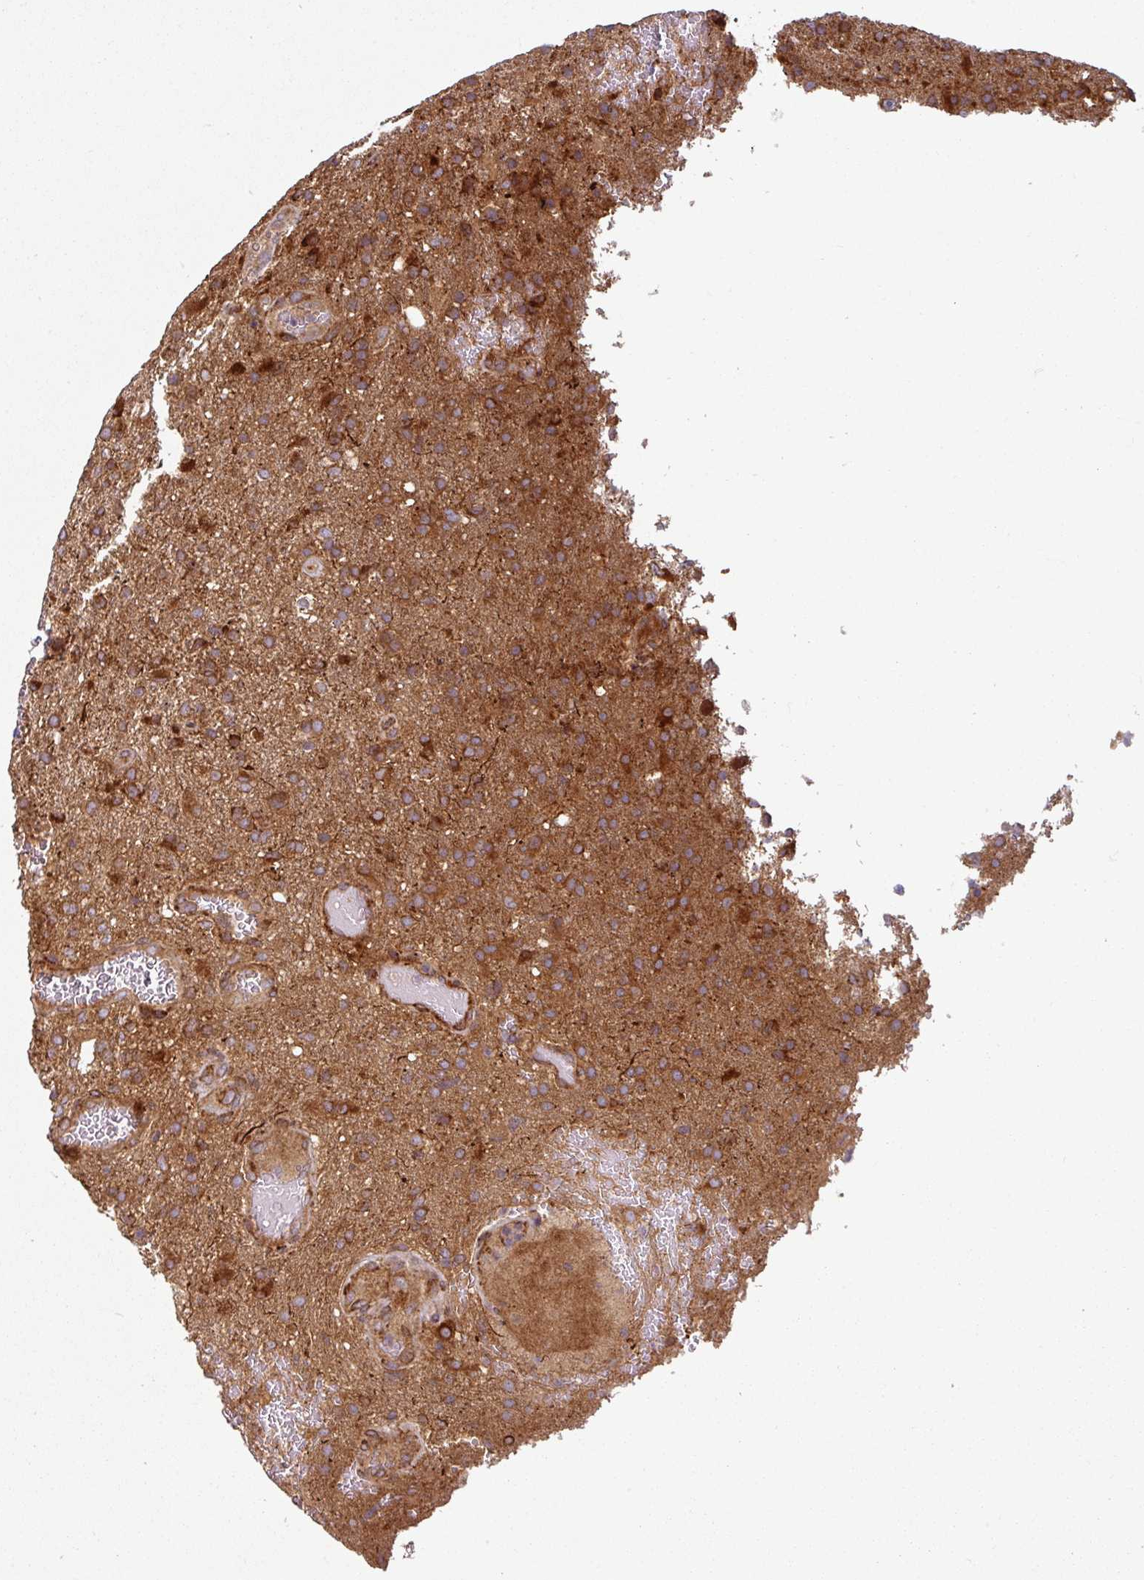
{"staining": {"intensity": "moderate", "quantity": ">75%", "location": "cytoplasmic/membranous"}, "tissue": "glioma", "cell_type": "Tumor cells", "image_type": "cancer", "snomed": [{"axis": "morphology", "description": "Glioma, malignant, High grade"}, {"axis": "topography", "description": "Brain"}], "caption": "Human malignant glioma (high-grade) stained for a protein (brown) displays moderate cytoplasmic/membranous positive staining in approximately >75% of tumor cells.", "gene": "RAB5A", "patient": {"sex": "female", "age": 74}}